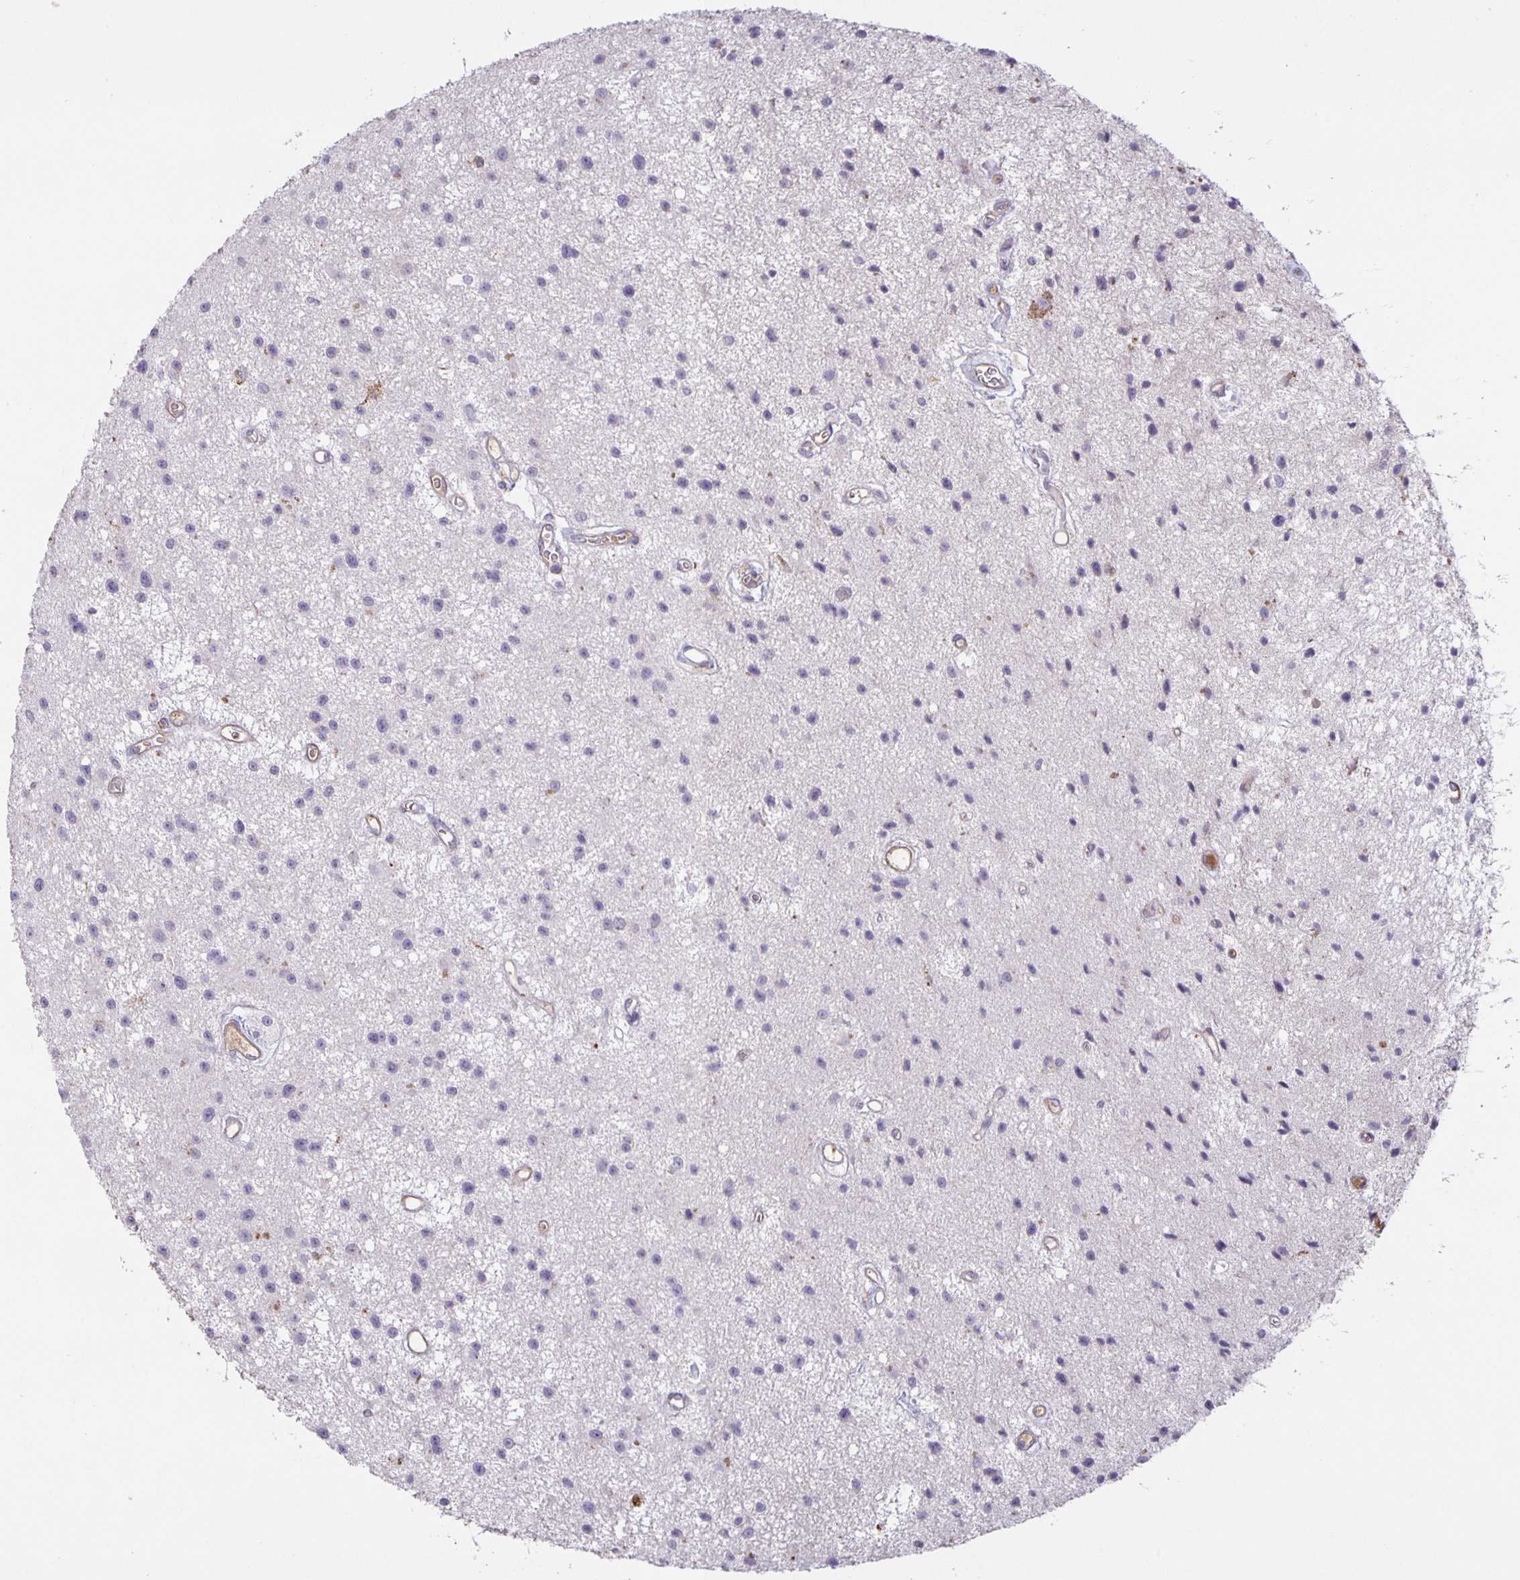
{"staining": {"intensity": "negative", "quantity": "none", "location": "none"}, "tissue": "glioma", "cell_type": "Tumor cells", "image_type": "cancer", "snomed": [{"axis": "morphology", "description": "Glioma, malignant, Low grade"}, {"axis": "topography", "description": "Brain"}], "caption": "This is a histopathology image of immunohistochemistry staining of malignant glioma (low-grade), which shows no expression in tumor cells.", "gene": "SRCIN1", "patient": {"sex": "male", "age": 43}}